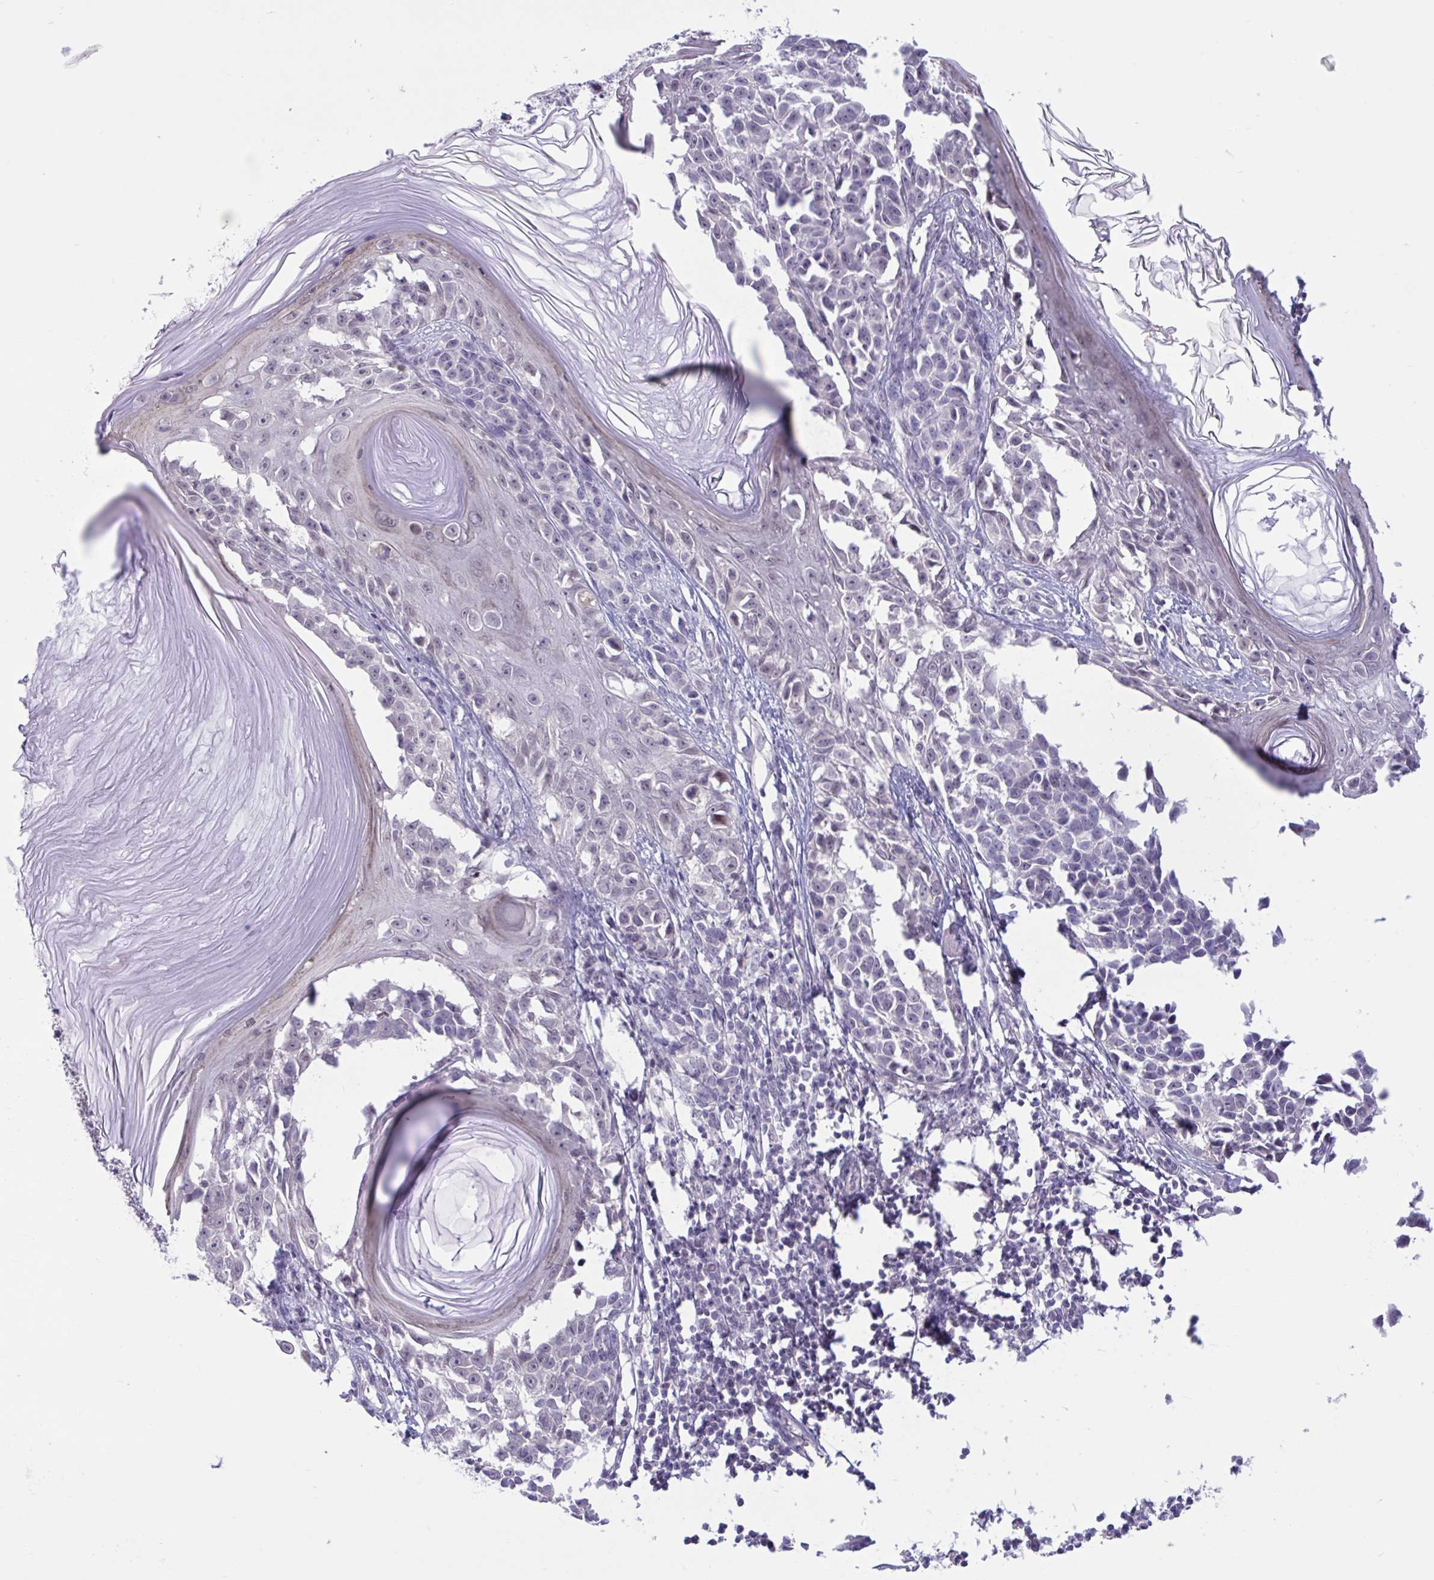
{"staining": {"intensity": "negative", "quantity": "none", "location": "none"}, "tissue": "melanoma", "cell_type": "Tumor cells", "image_type": "cancer", "snomed": [{"axis": "morphology", "description": "Malignant melanoma, NOS"}, {"axis": "topography", "description": "Skin"}], "caption": "Immunohistochemistry (IHC) histopathology image of human melanoma stained for a protein (brown), which reveals no positivity in tumor cells. The staining is performed using DAB (3,3'-diaminobenzidine) brown chromogen with nuclei counter-stained in using hematoxylin.", "gene": "CNGB3", "patient": {"sex": "male", "age": 73}}